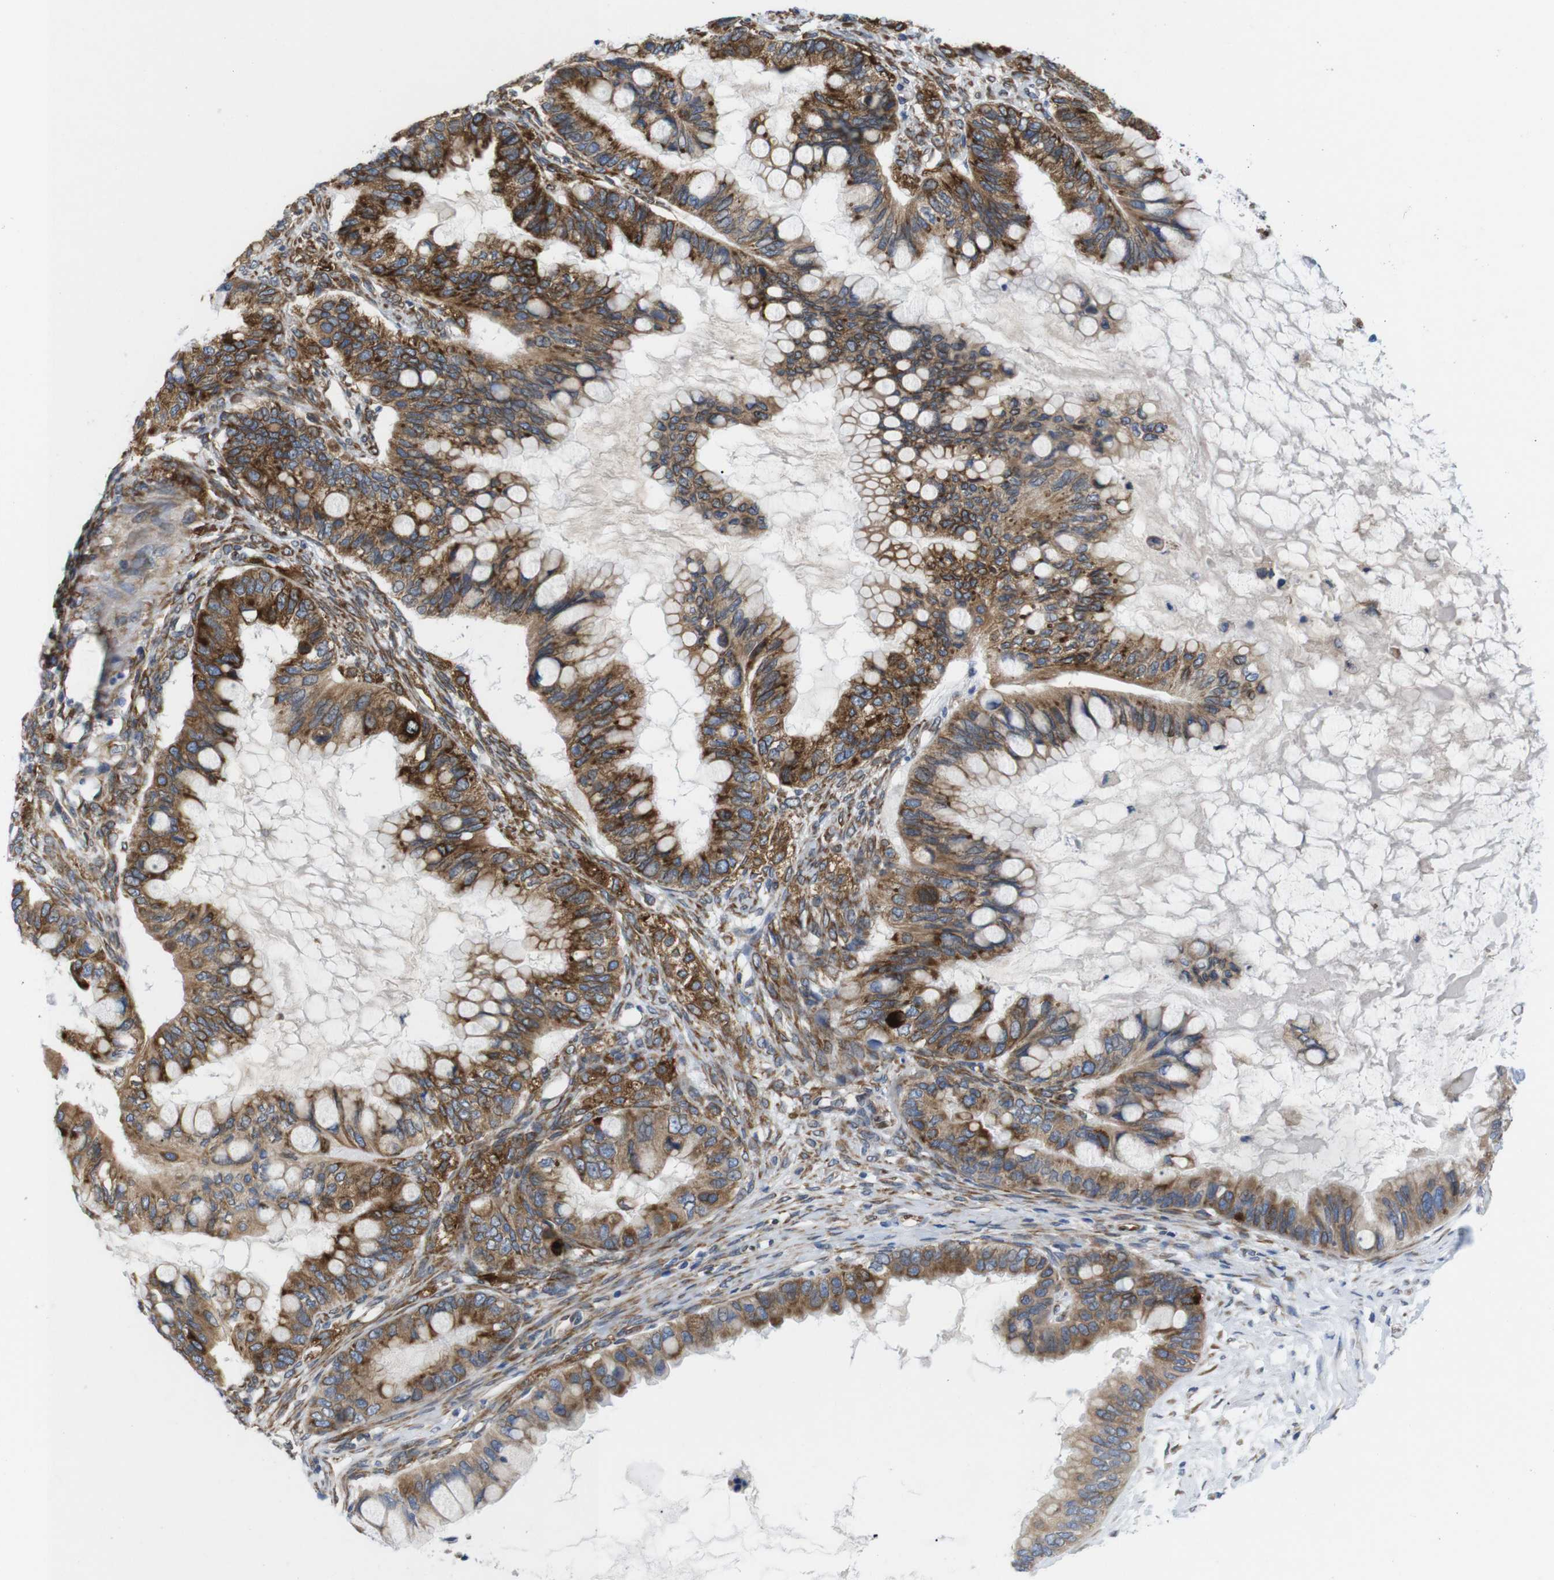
{"staining": {"intensity": "moderate", "quantity": ">75%", "location": "cytoplasmic/membranous"}, "tissue": "ovarian cancer", "cell_type": "Tumor cells", "image_type": "cancer", "snomed": [{"axis": "morphology", "description": "Cystadenocarcinoma, mucinous, NOS"}, {"axis": "topography", "description": "Ovary"}], "caption": "High-magnification brightfield microscopy of ovarian mucinous cystadenocarcinoma stained with DAB (3,3'-diaminobenzidine) (brown) and counterstained with hematoxylin (blue). tumor cells exhibit moderate cytoplasmic/membranous staining is identified in approximately>75% of cells.", "gene": "HACD3", "patient": {"sex": "female", "age": 80}}